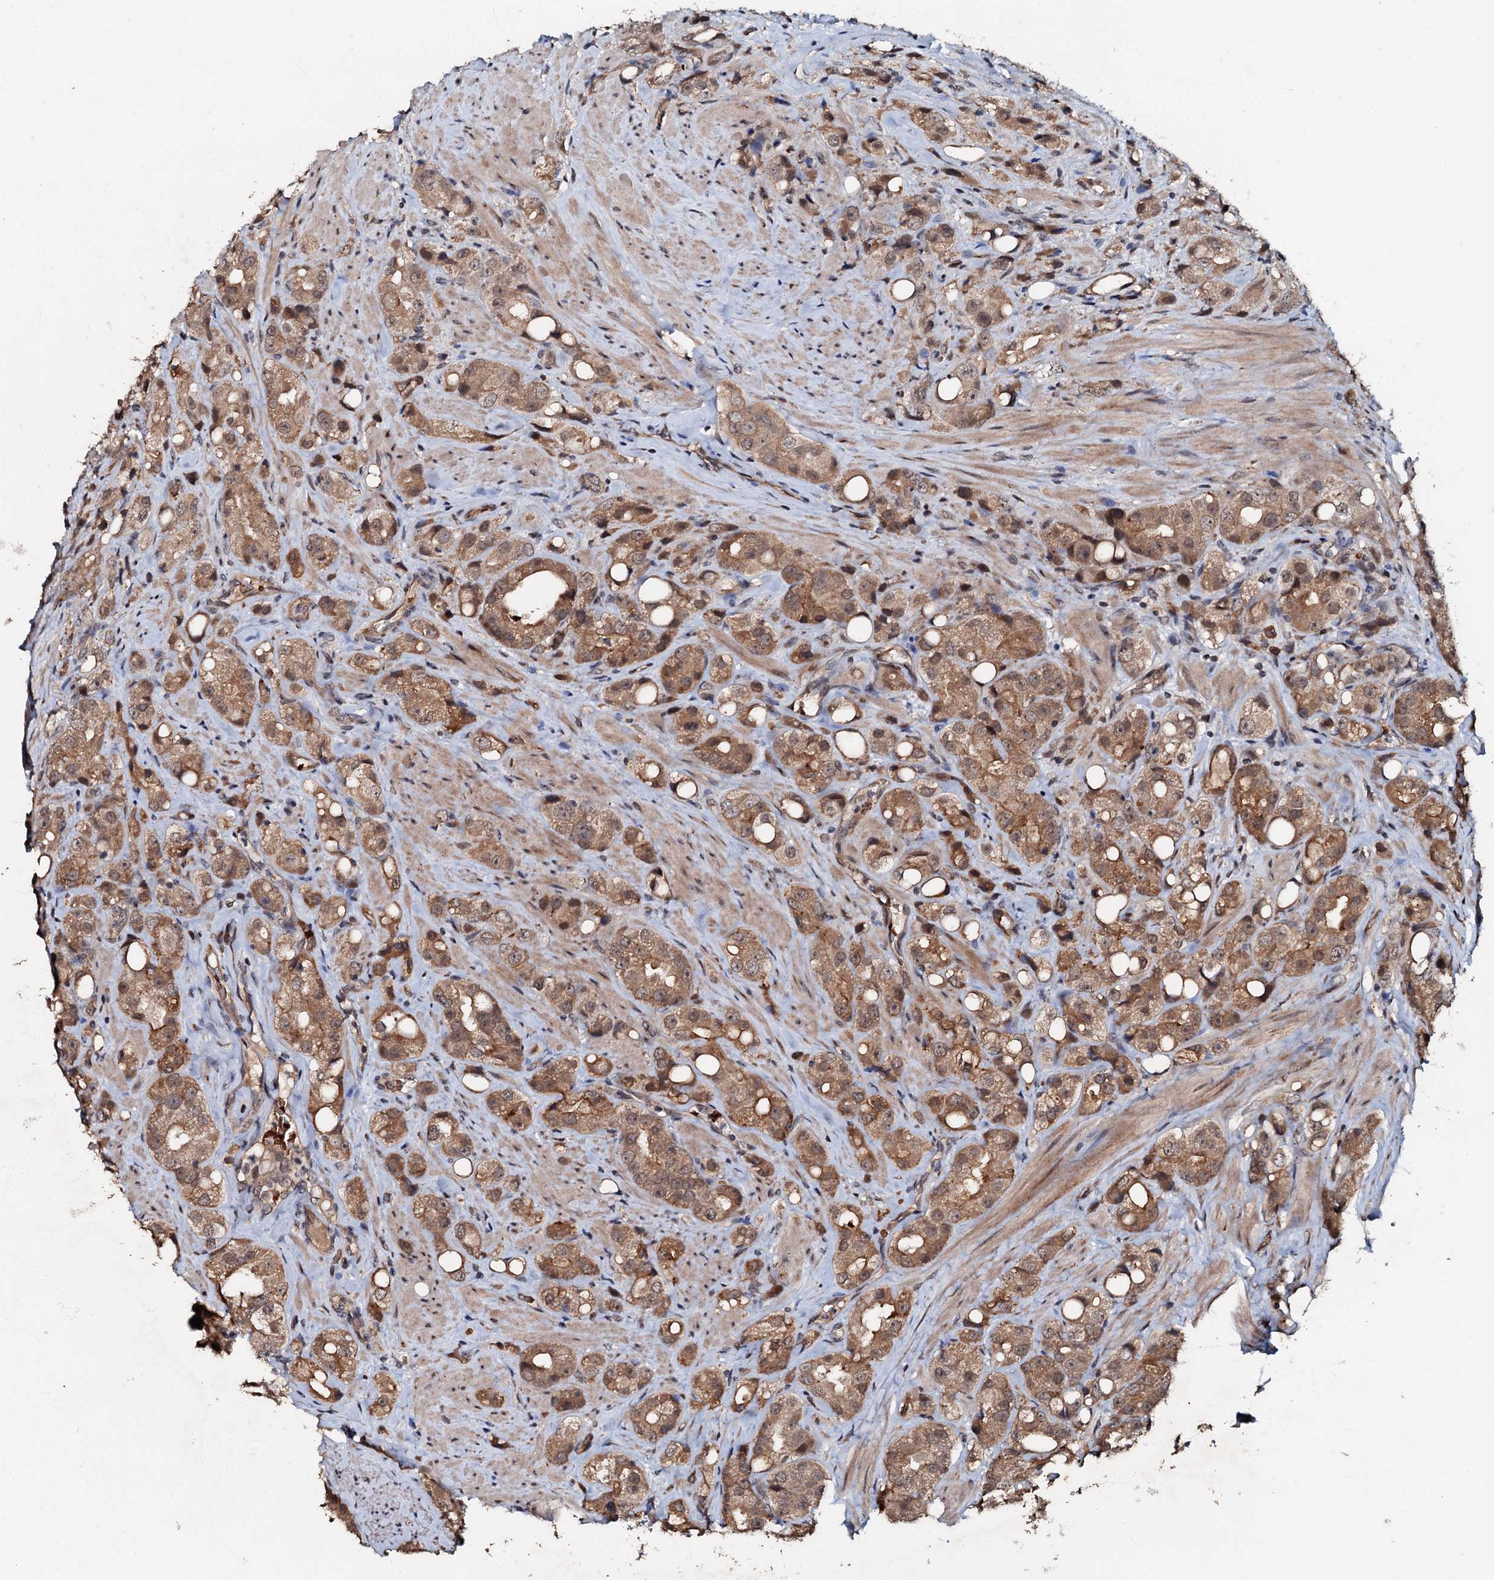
{"staining": {"intensity": "moderate", "quantity": ">75%", "location": "cytoplasmic/membranous"}, "tissue": "prostate cancer", "cell_type": "Tumor cells", "image_type": "cancer", "snomed": [{"axis": "morphology", "description": "Adenocarcinoma, NOS"}, {"axis": "topography", "description": "Prostate"}], "caption": "IHC micrograph of neoplastic tissue: prostate adenocarcinoma stained using immunohistochemistry (IHC) displays medium levels of moderate protein expression localized specifically in the cytoplasmic/membranous of tumor cells, appearing as a cytoplasmic/membranous brown color.", "gene": "MANSC4", "patient": {"sex": "male", "age": 79}}